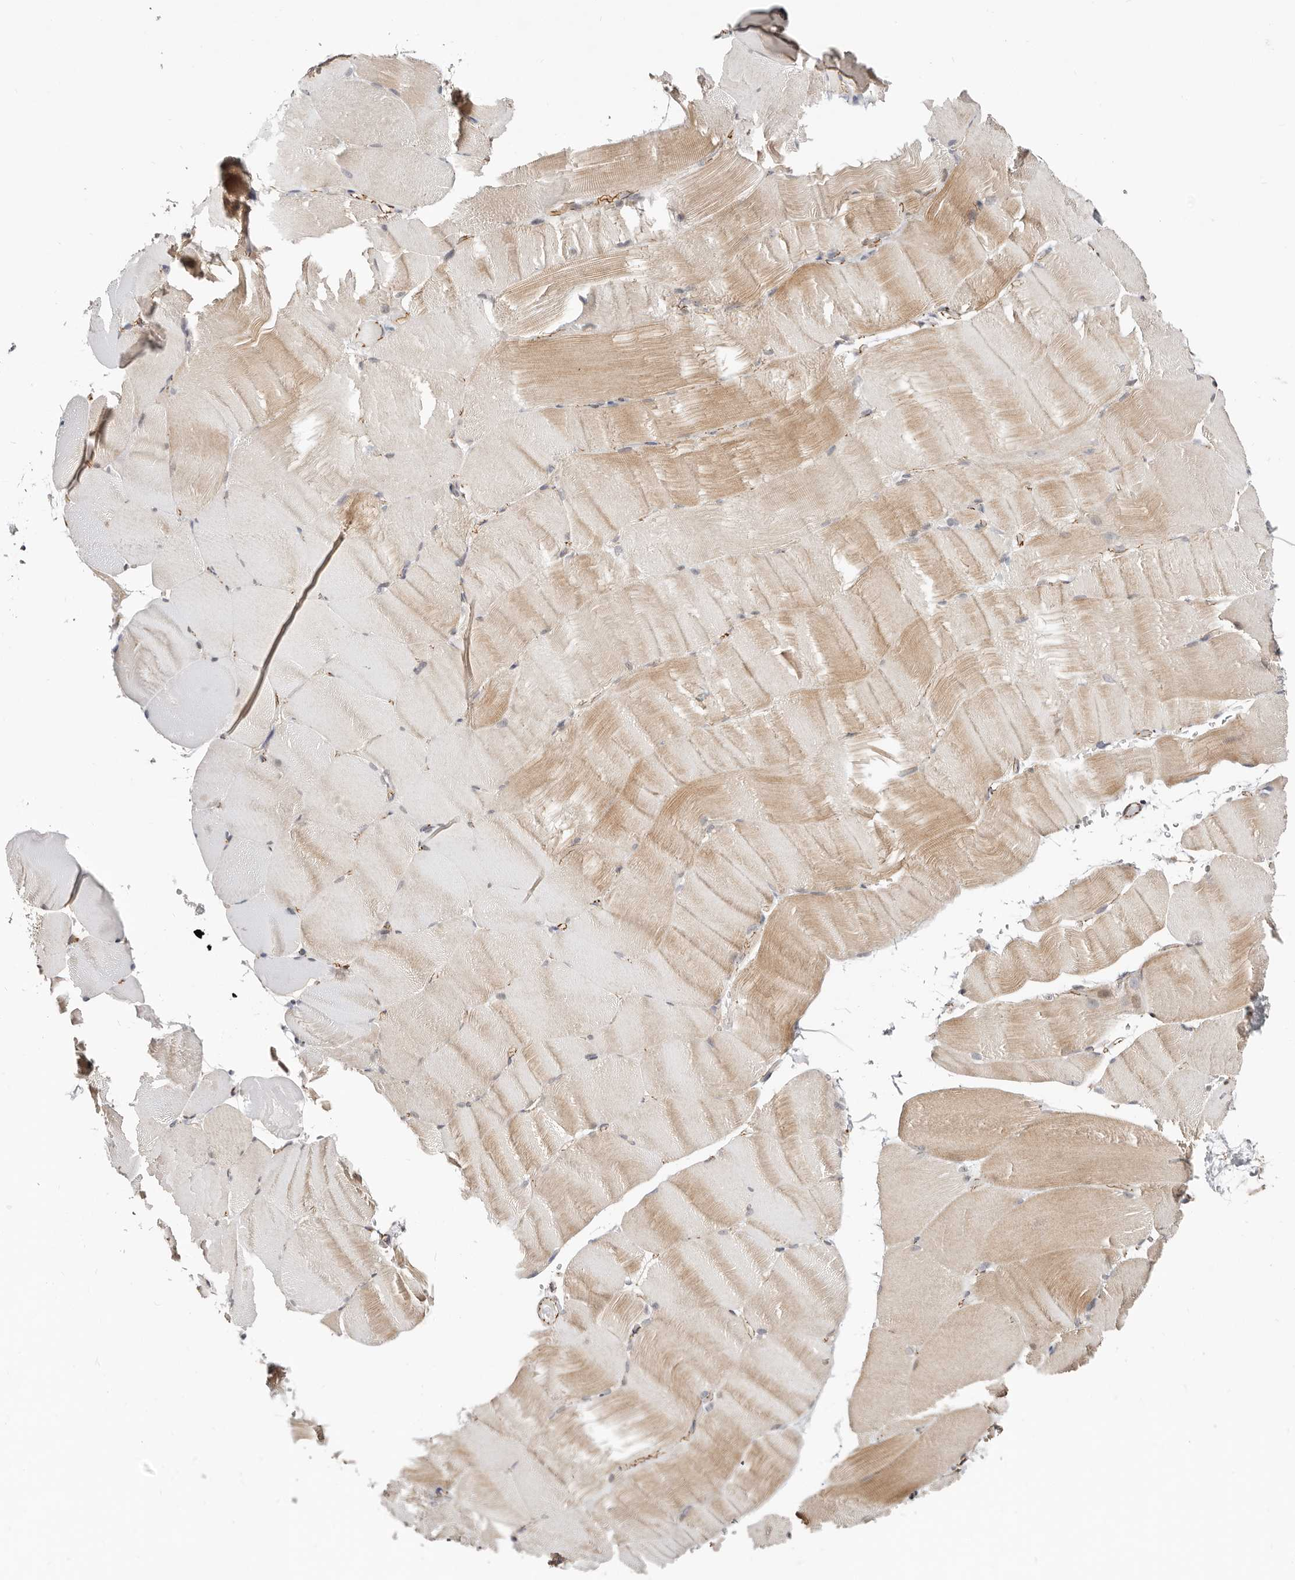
{"staining": {"intensity": "moderate", "quantity": "<25%", "location": "cytoplasmic/membranous"}, "tissue": "skeletal muscle", "cell_type": "Myocytes", "image_type": "normal", "snomed": [{"axis": "morphology", "description": "Normal tissue, NOS"}, {"axis": "topography", "description": "Skeletal muscle"}, {"axis": "topography", "description": "Parathyroid gland"}], "caption": "Immunohistochemical staining of normal human skeletal muscle shows low levels of moderate cytoplasmic/membranous staining in about <25% of myocytes.", "gene": "CTNNB1", "patient": {"sex": "female", "age": 37}}